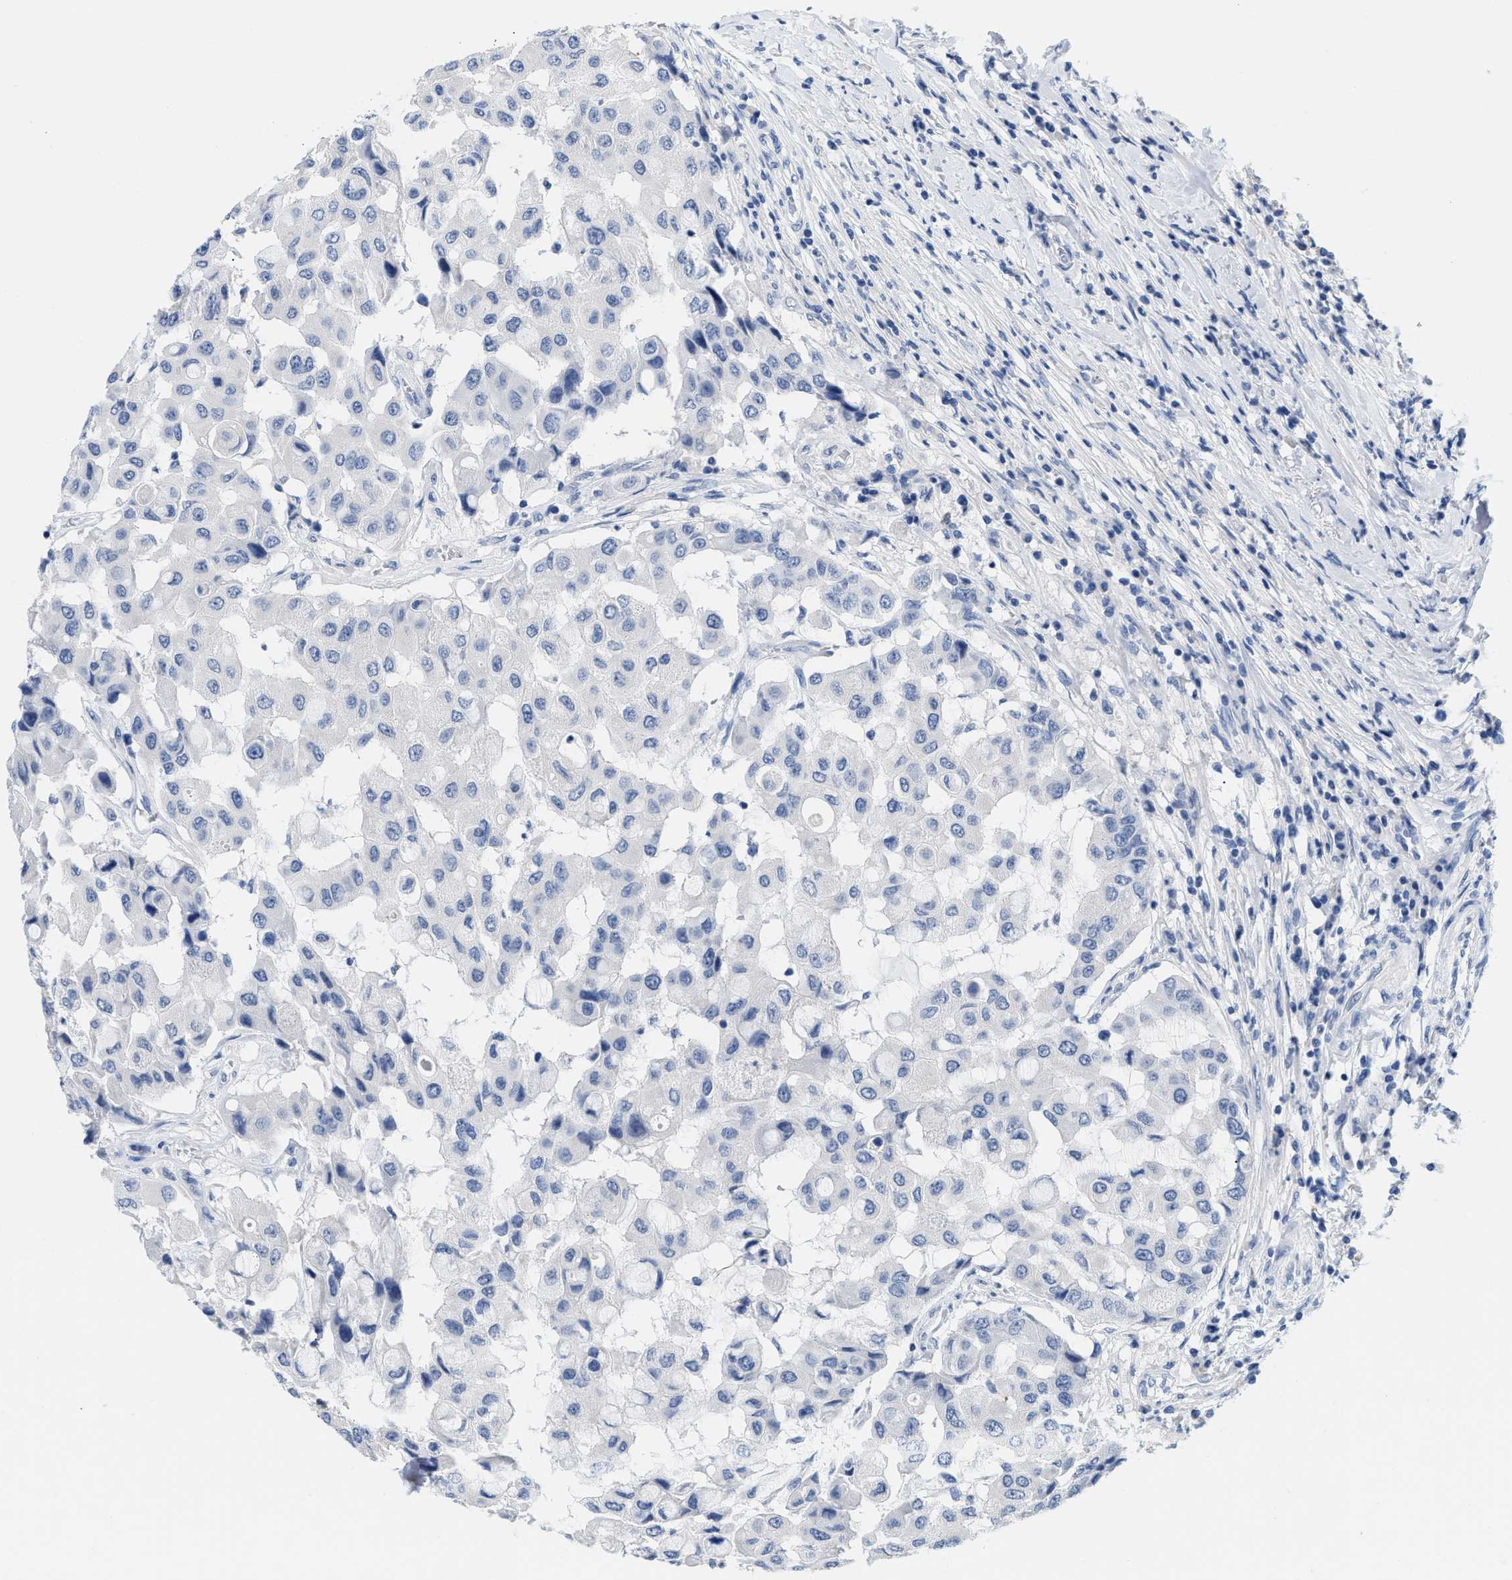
{"staining": {"intensity": "negative", "quantity": "none", "location": "none"}, "tissue": "breast cancer", "cell_type": "Tumor cells", "image_type": "cancer", "snomed": [{"axis": "morphology", "description": "Duct carcinoma"}, {"axis": "topography", "description": "Breast"}], "caption": "DAB (3,3'-diaminobenzidine) immunohistochemical staining of human breast cancer (intraductal carcinoma) demonstrates no significant staining in tumor cells.", "gene": "CR1", "patient": {"sex": "female", "age": 27}}